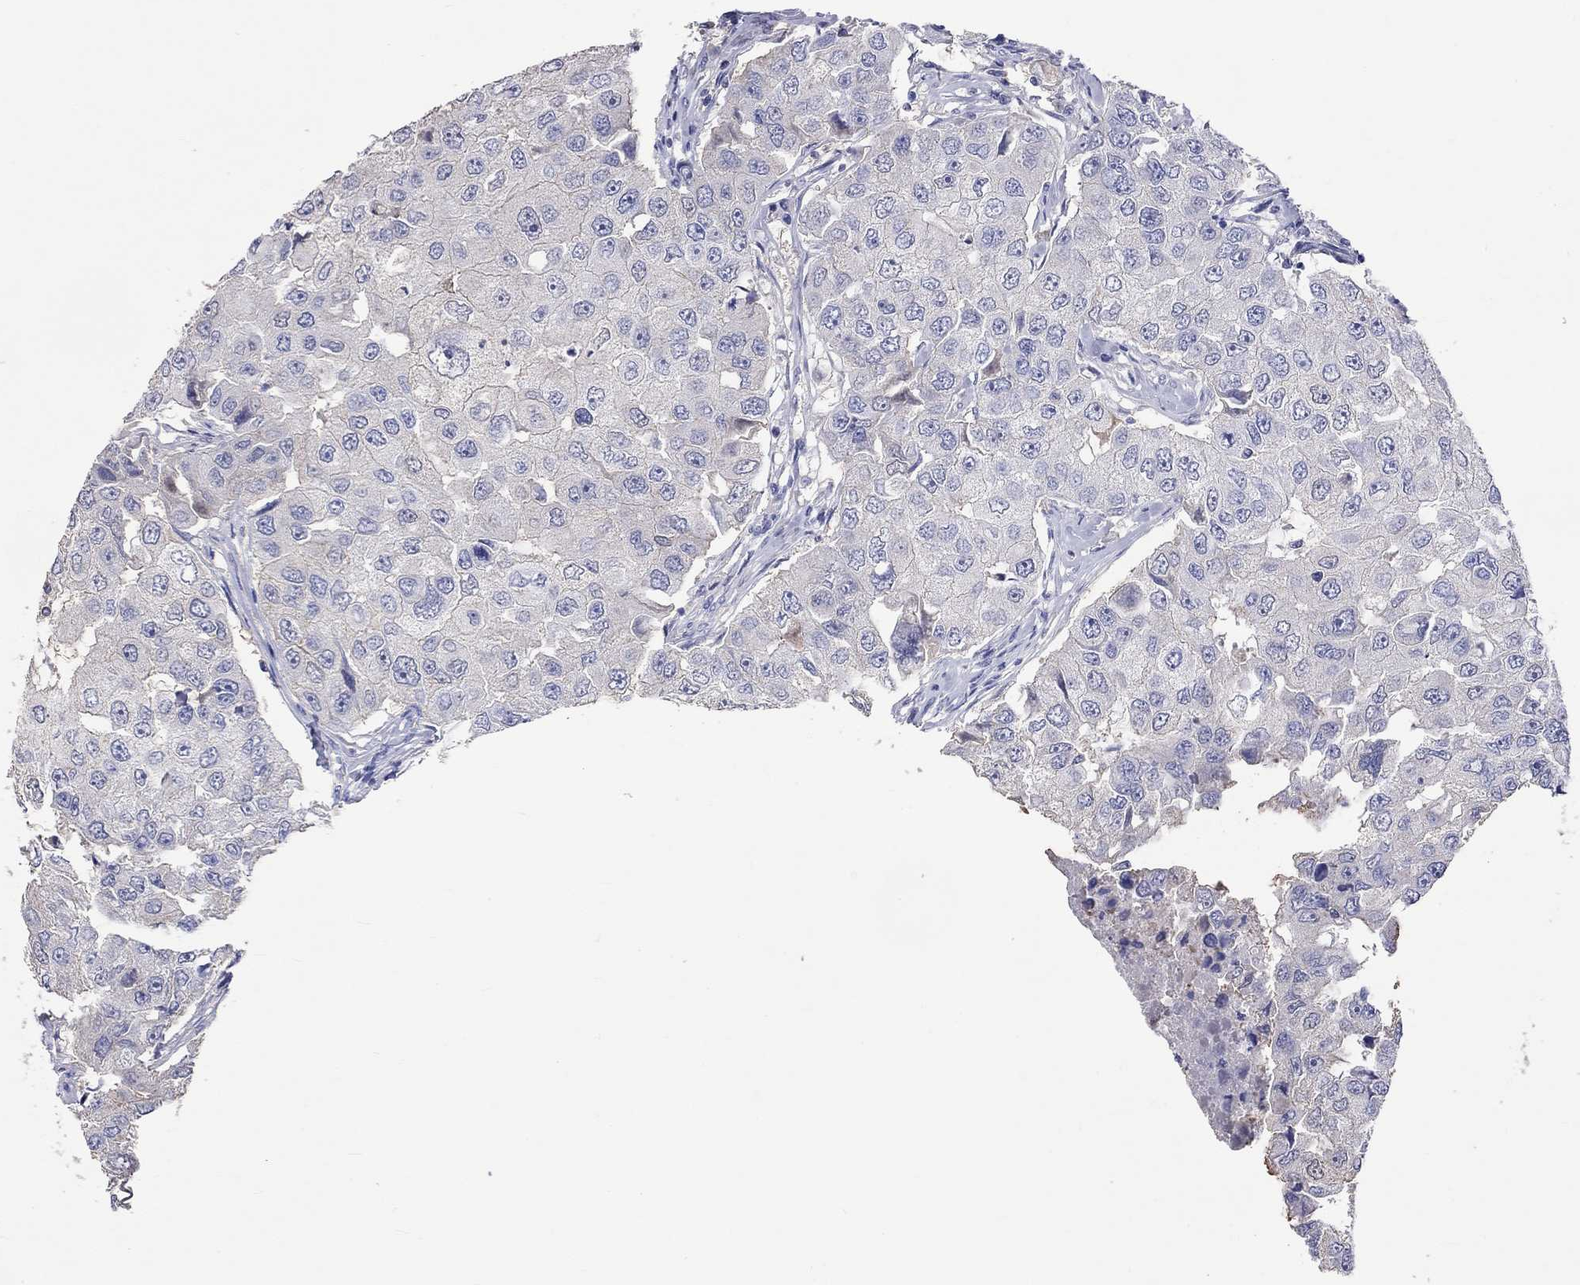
{"staining": {"intensity": "weak", "quantity": "<25%", "location": "cytoplasmic/membranous"}, "tissue": "breast cancer", "cell_type": "Tumor cells", "image_type": "cancer", "snomed": [{"axis": "morphology", "description": "Duct carcinoma"}, {"axis": "topography", "description": "Breast"}], "caption": "This is an immunohistochemistry histopathology image of breast cancer (intraductal carcinoma). There is no positivity in tumor cells.", "gene": "LRFN4", "patient": {"sex": "female", "age": 27}}